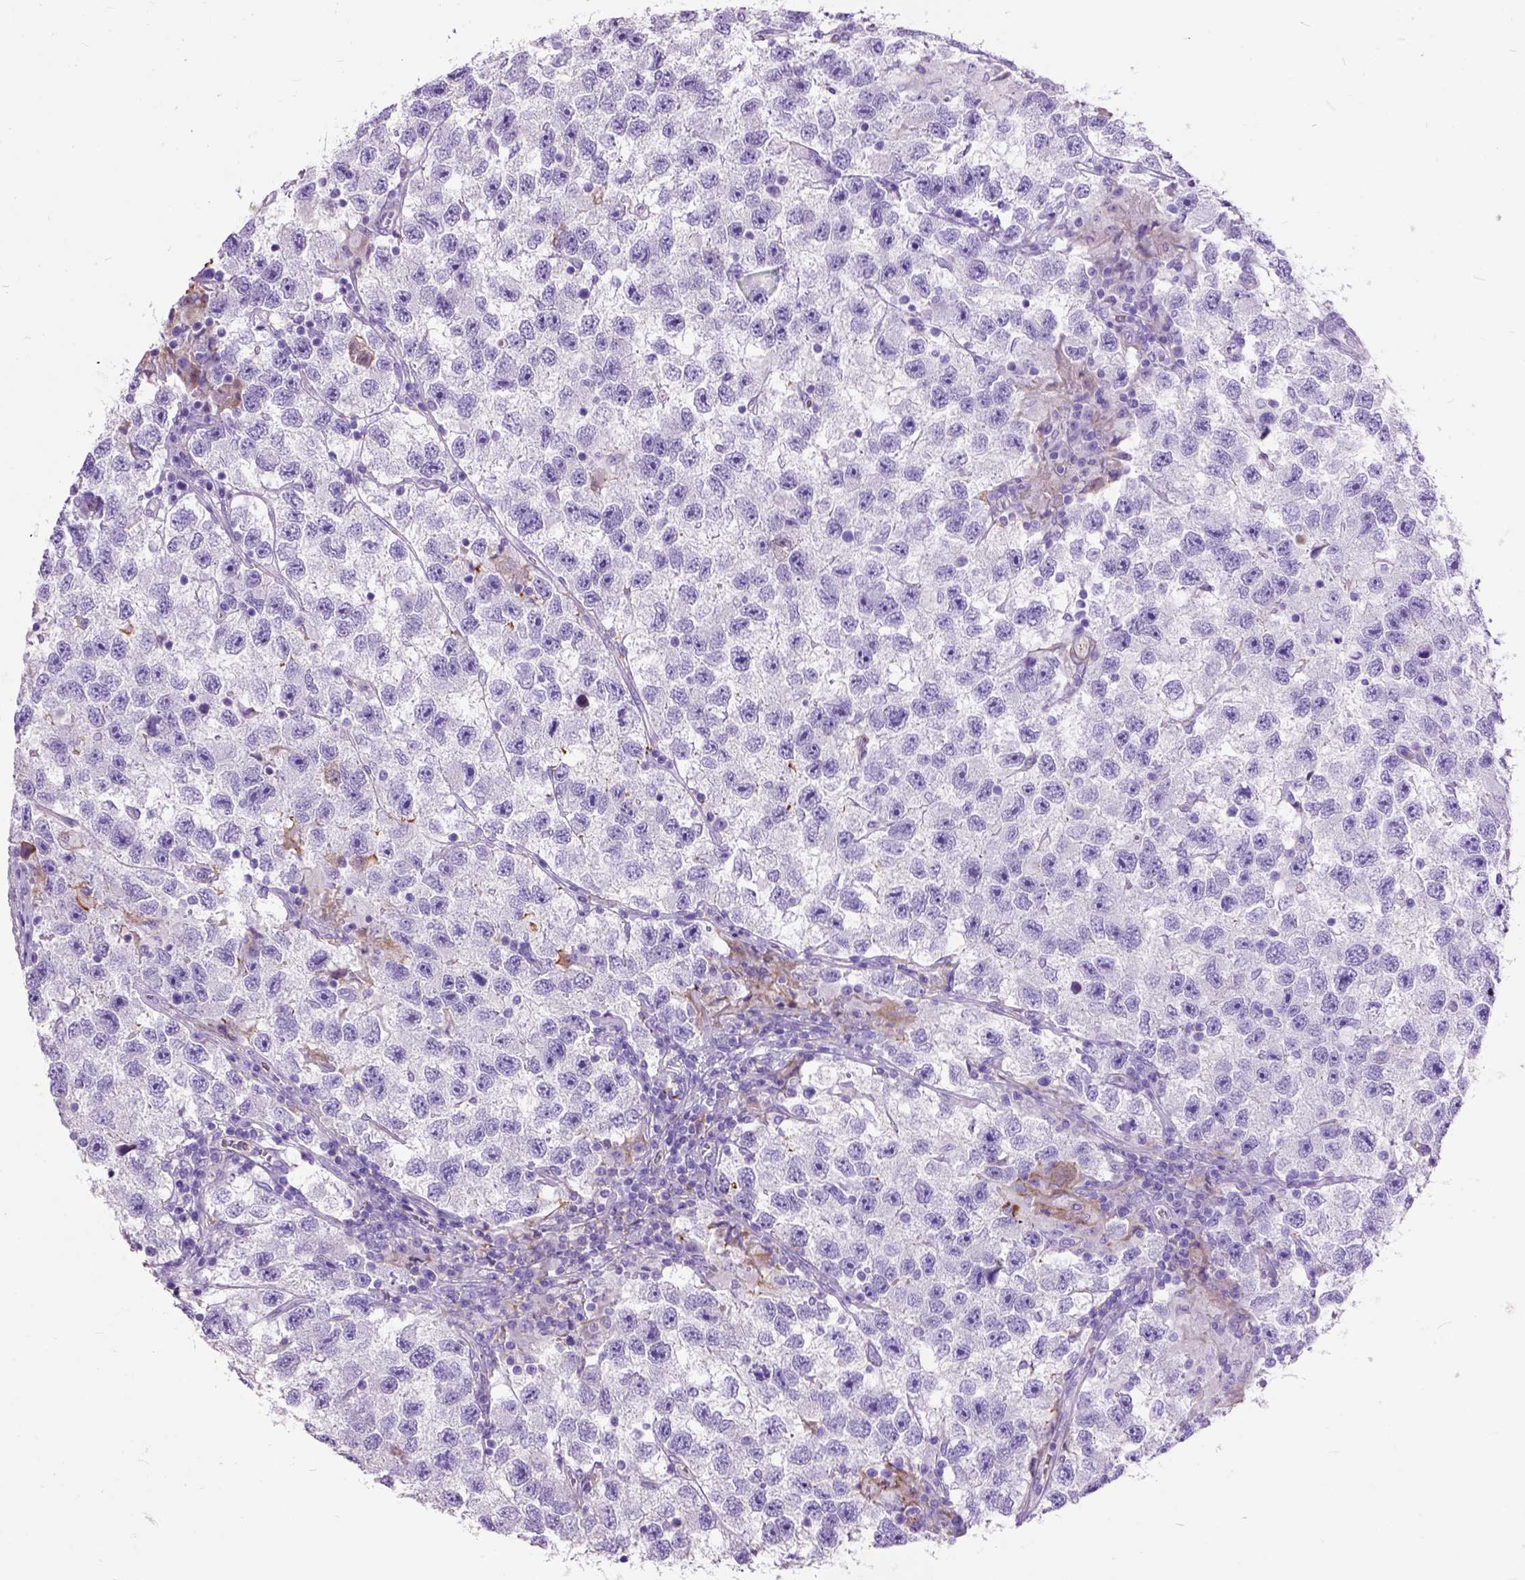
{"staining": {"intensity": "negative", "quantity": "none", "location": "none"}, "tissue": "testis cancer", "cell_type": "Tumor cells", "image_type": "cancer", "snomed": [{"axis": "morphology", "description": "Seminoma, NOS"}, {"axis": "topography", "description": "Testis"}], "caption": "Immunohistochemistry (IHC) of seminoma (testis) reveals no staining in tumor cells.", "gene": "MAPT", "patient": {"sex": "male", "age": 26}}